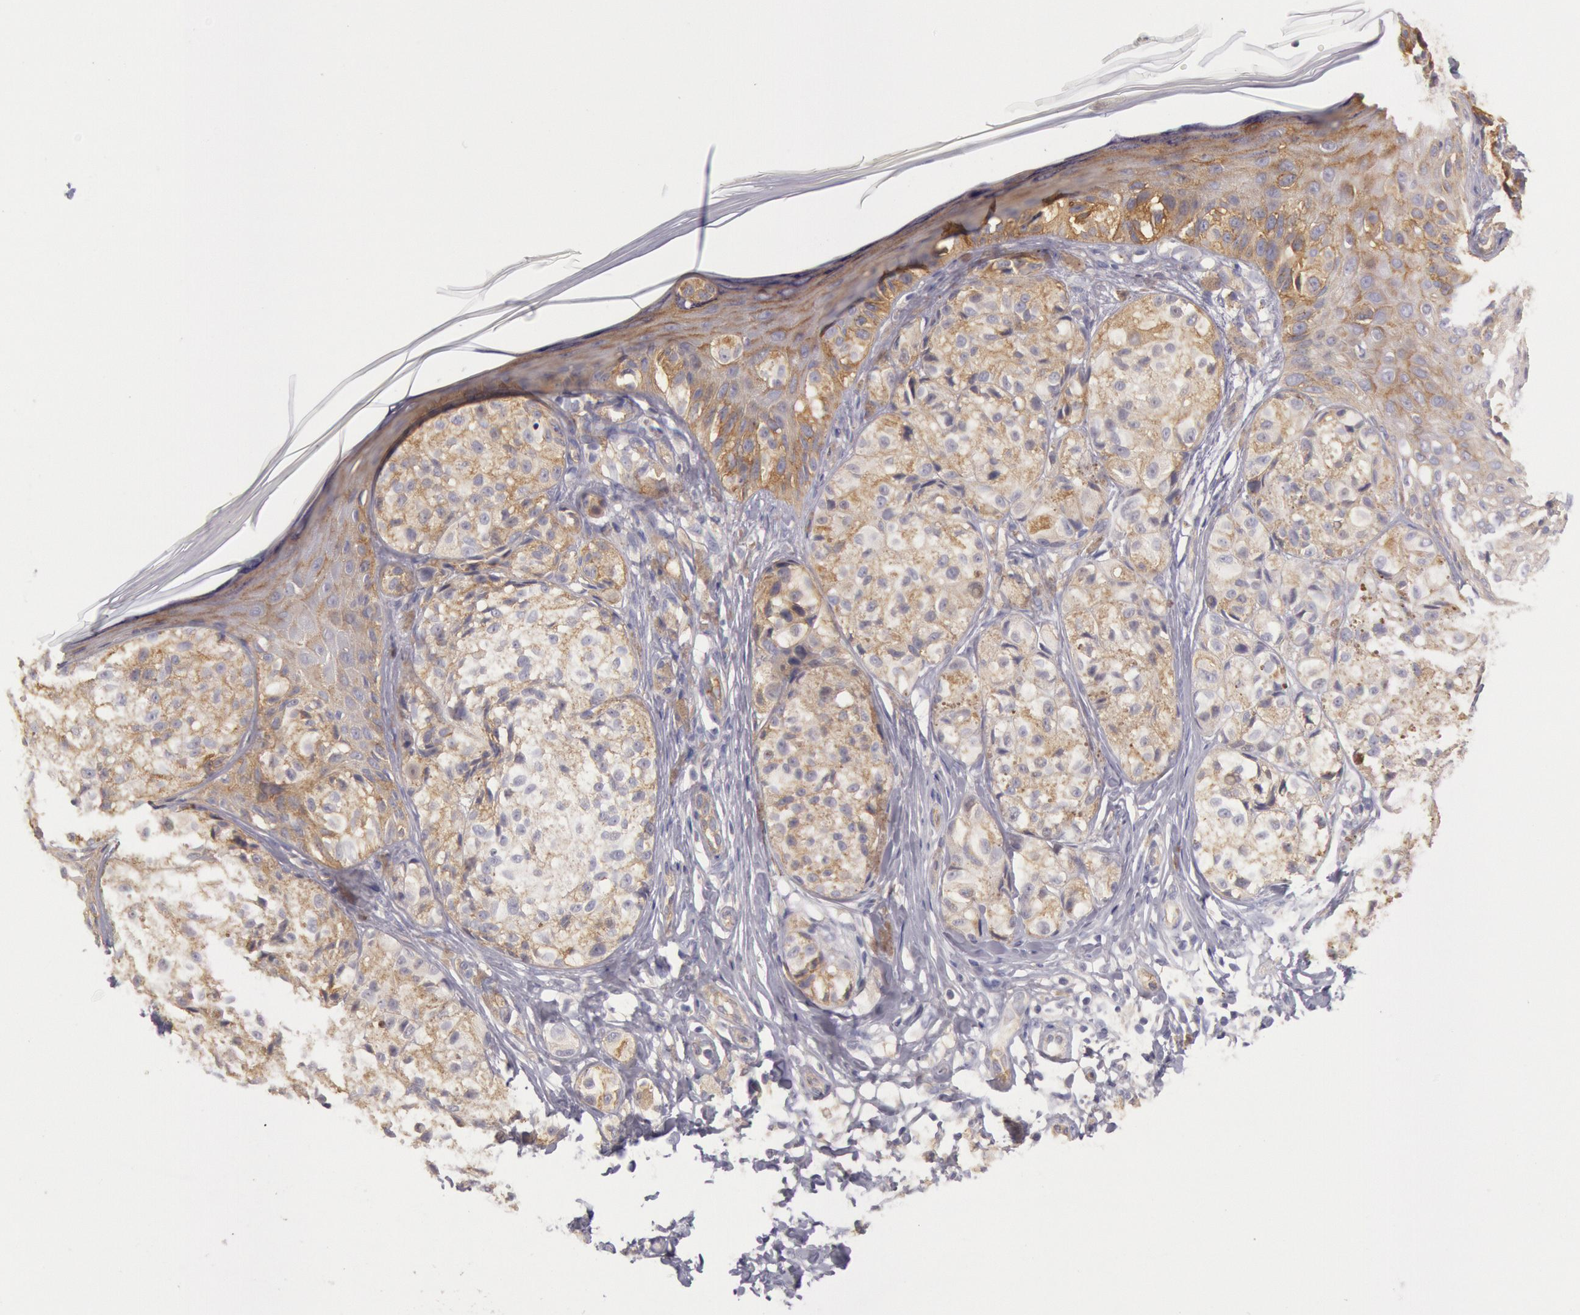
{"staining": {"intensity": "weak", "quantity": "25%-75%", "location": "cytoplasmic/membranous"}, "tissue": "melanoma", "cell_type": "Tumor cells", "image_type": "cancer", "snomed": [{"axis": "morphology", "description": "Malignant melanoma, NOS"}, {"axis": "topography", "description": "Skin"}], "caption": "Immunohistochemical staining of human malignant melanoma shows low levels of weak cytoplasmic/membranous staining in about 25%-75% of tumor cells.", "gene": "MYO5A", "patient": {"sex": "male", "age": 57}}